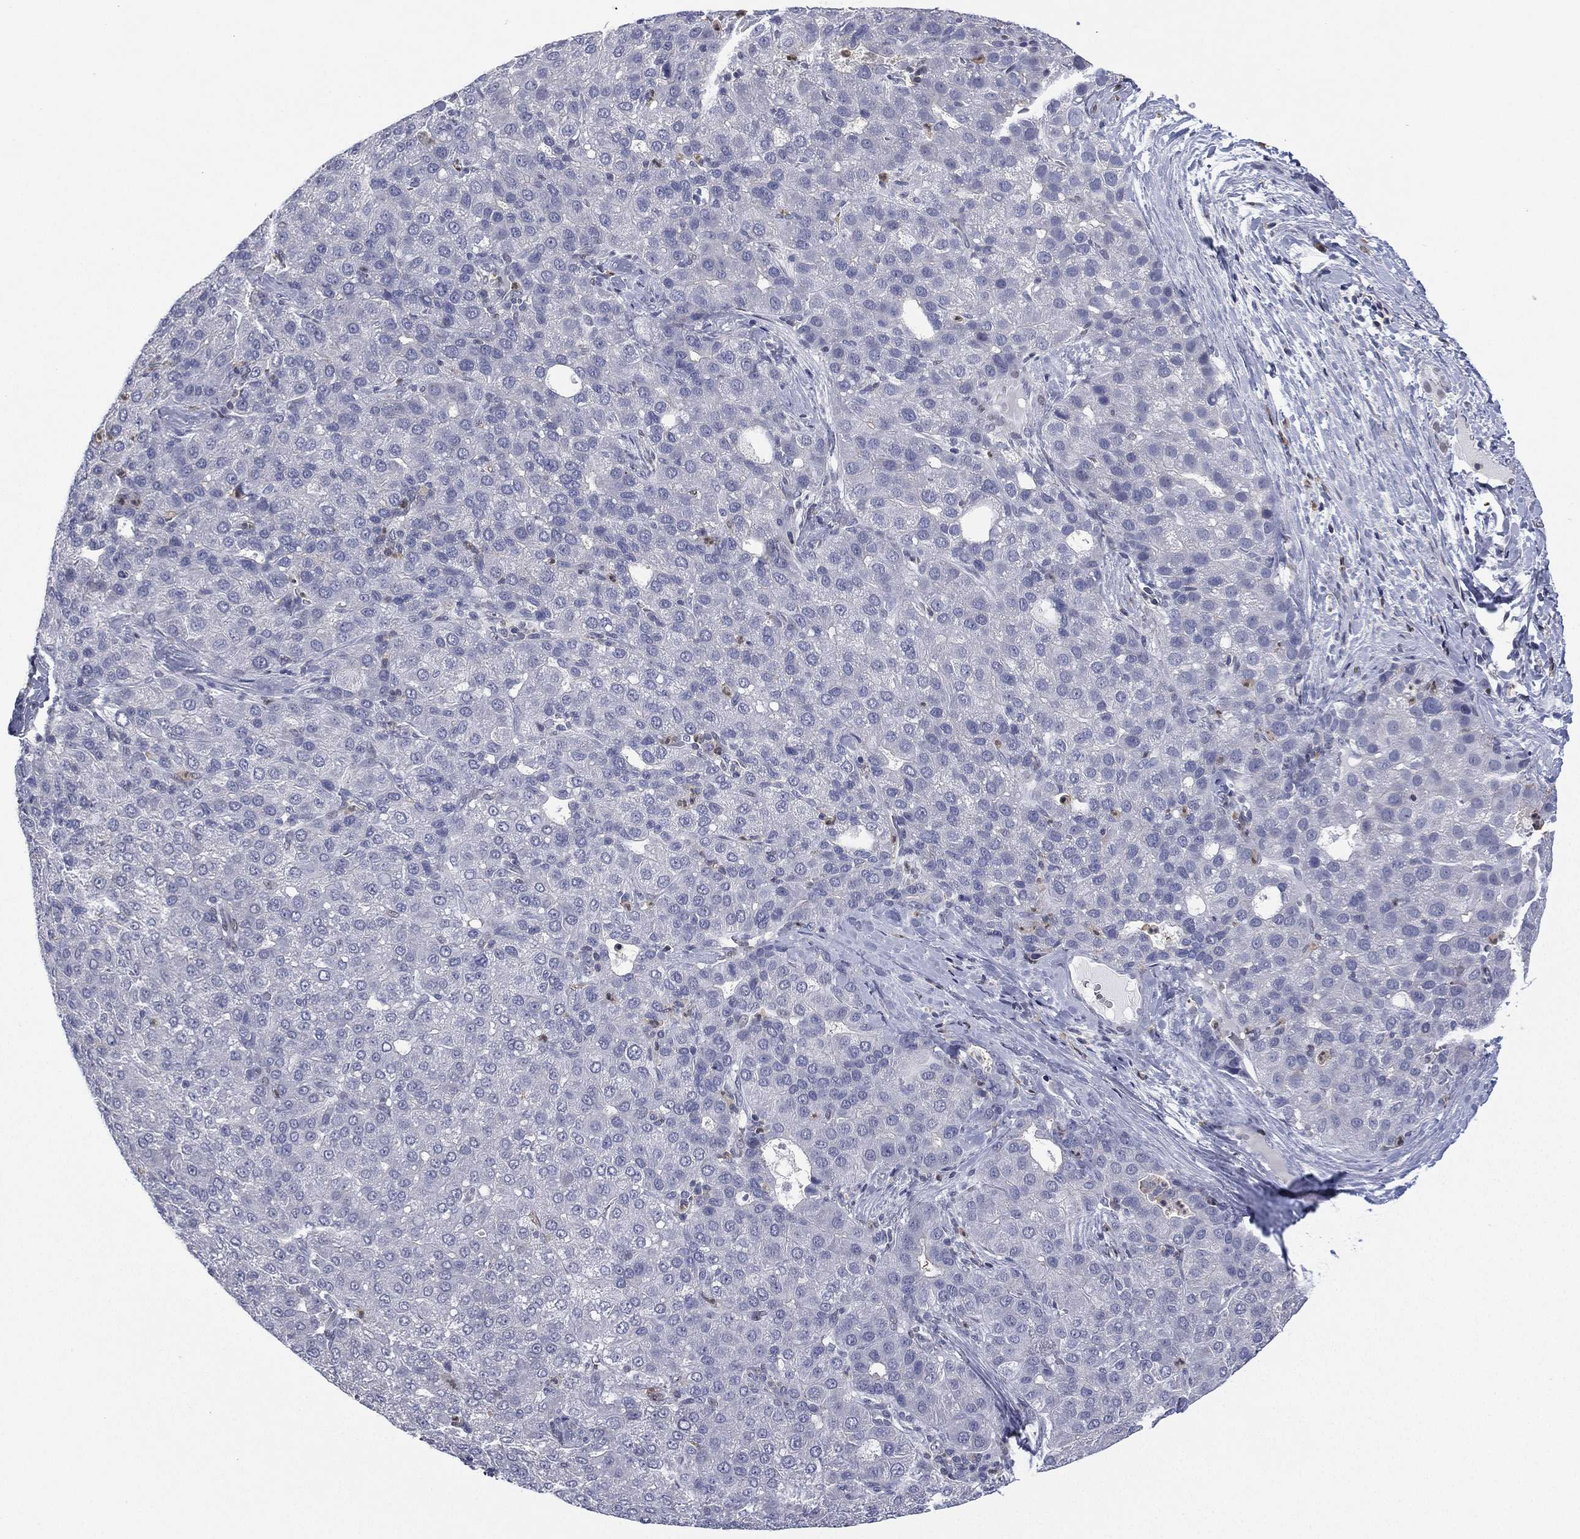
{"staining": {"intensity": "negative", "quantity": "none", "location": "none"}, "tissue": "liver cancer", "cell_type": "Tumor cells", "image_type": "cancer", "snomed": [{"axis": "morphology", "description": "Carcinoma, Hepatocellular, NOS"}, {"axis": "topography", "description": "Liver"}], "caption": "Liver cancer was stained to show a protein in brown. There is no significant positivity in tumor cells.", "gene": "ZNF711", "patient": {"sex": "male", "age": 65}}